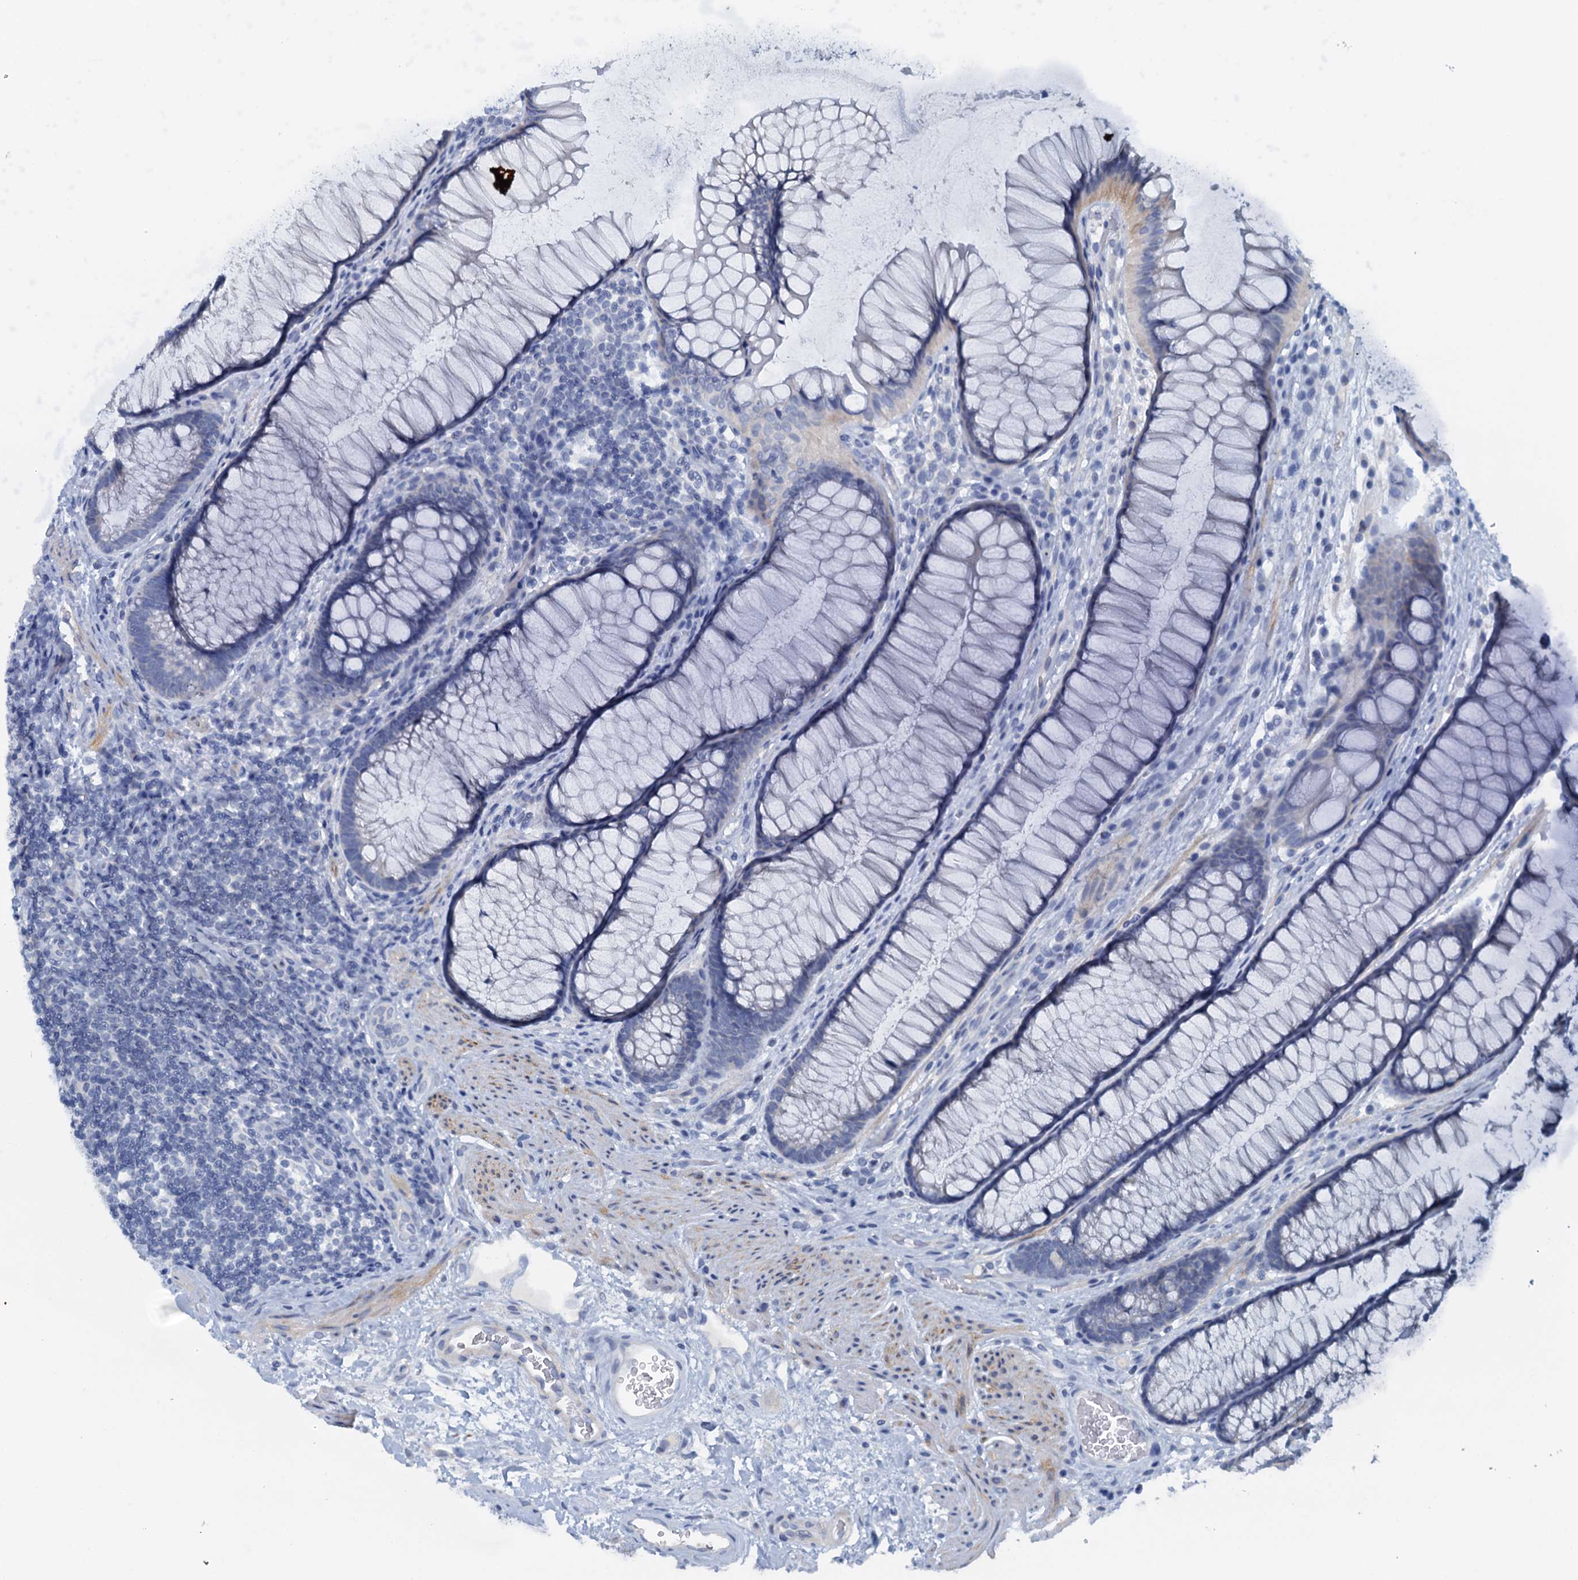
{"staining": {"intensity": "negative", "quantity": "none", "location": "none"}, "tissue": "colon", "cell_type": "Endothelial cells", "image_type": "normal", "snomed": [{"axis": "morphology", "description": "Normal tissue, NOS"}, {"axis": "topography", "description": "Colon"}], "caption": "This is a micrograph of IHC staining of benign colon, which shows no staining in endothelial cells.", "gene": "DTD1", "patient": {"sex": "female", "age": 82}}